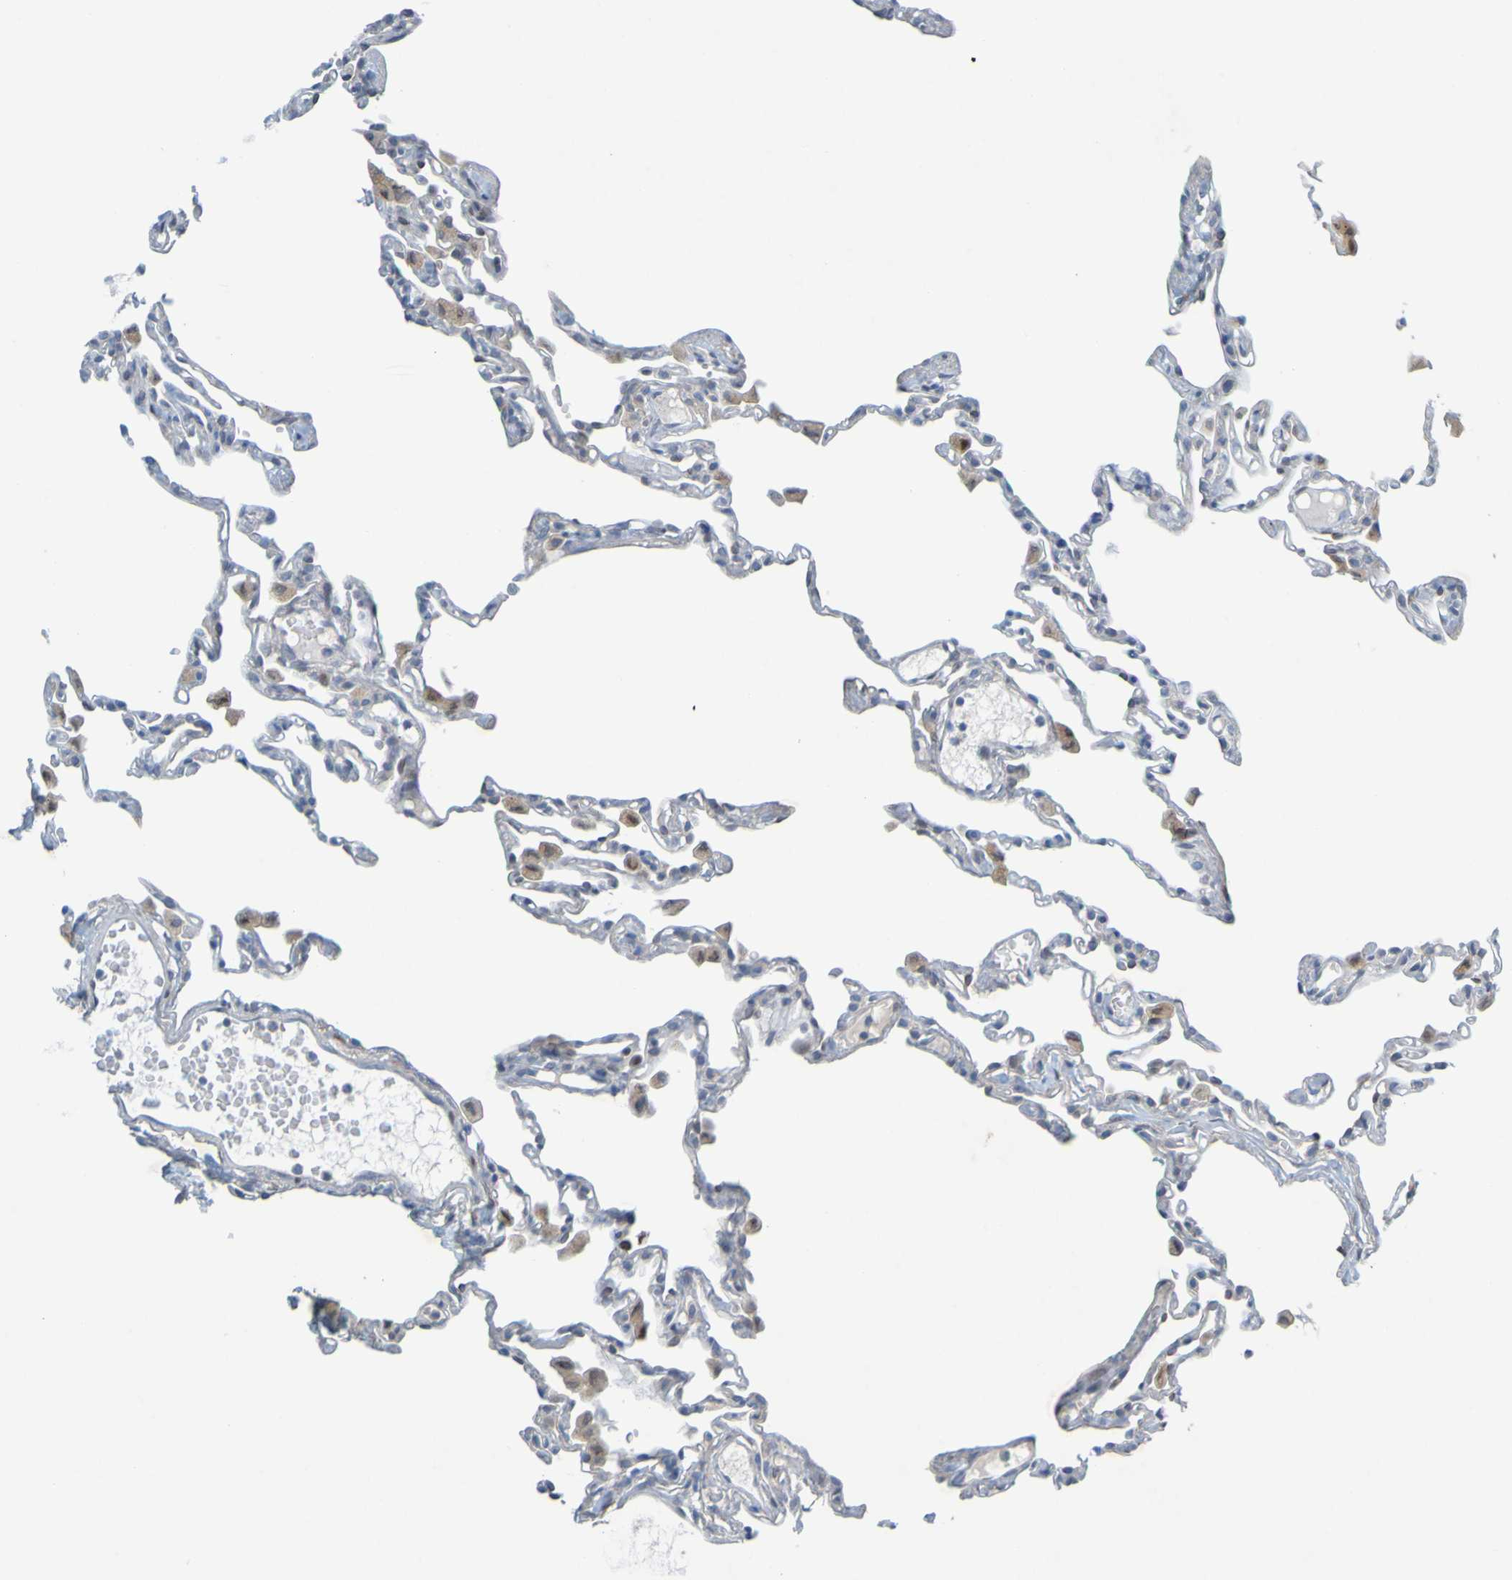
{"staining": {"intensity": "negative", "quantity": "none", "location": "none"}, "tissue": "lung", "cell_type": "Alveolar cells", "image_type": "normal", "snomed": [{"axis": "morphology", "description": "Normal tissue, NOS"}, {"axis": "topography", "description": "Lung"}], "caption": "The histopathology image reveals no significant expression in alveolar cells of lung. Brightfield microscopy of immunohistochemistry stained with DAB (brown) and hematoxylin (blue), captured at high magnification.", "gene": "MAG", "patient": {"sex": "female", "age": 49}}